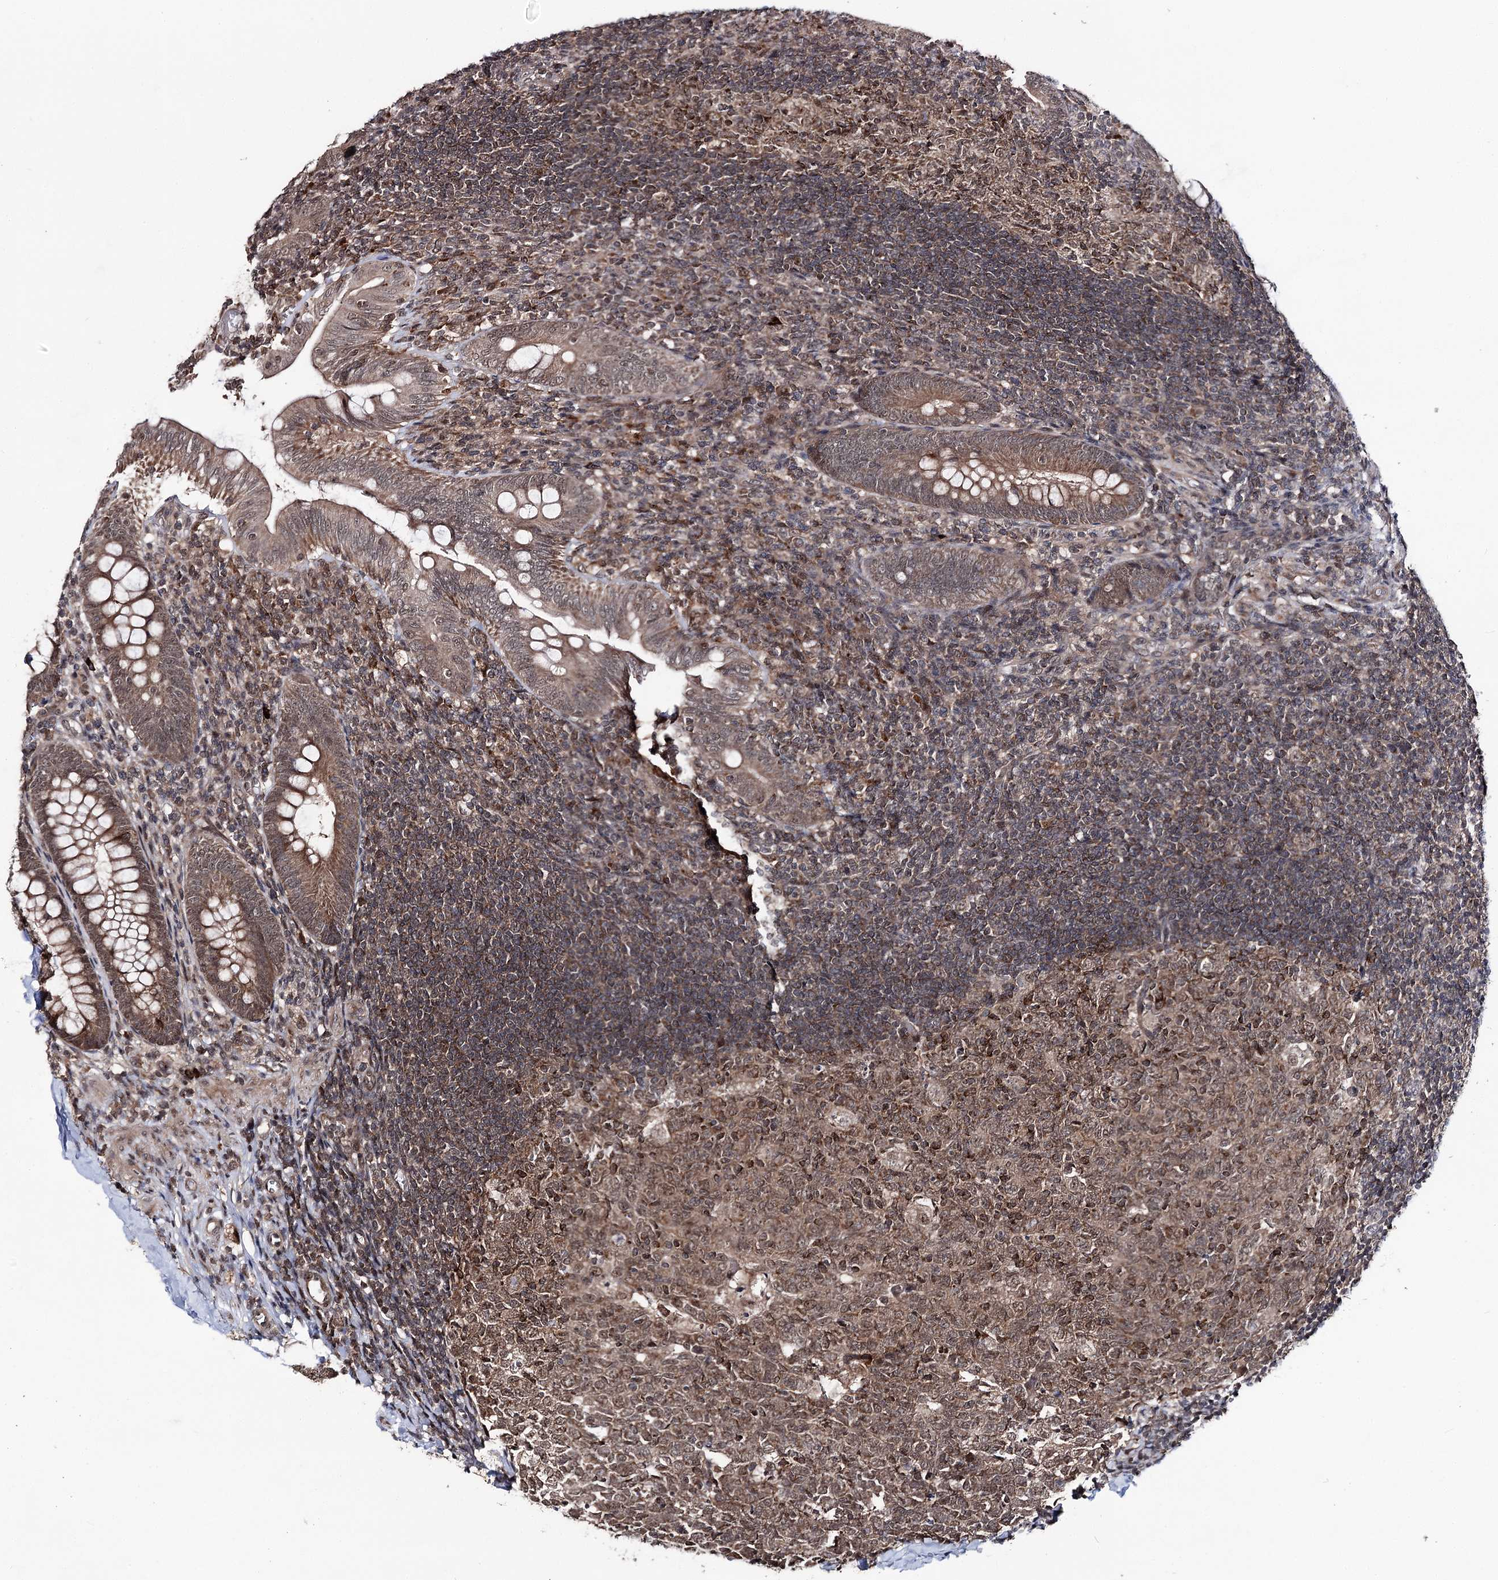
{"staining": {"intensity": "moderate", "quantity": ">75%", "location": "cytoplasmic/membranous,nuclear"}, "tissue": "appendix", "cell_type": "Glandular cells", "image_type": "normal", "snomed": [{"axis": "morphology", "description": "Normal tissue, NOS"}, {"axis": "topography", "description": "Appendix"}], "caption": "Glandular cells show medium levels of moderate cytoplasmic/membranous,nuclear positivity in about >75% of cells in unremarkable appendix.", "gene": "FAM53B", "patient": {"sex": "male", "age": 14}}